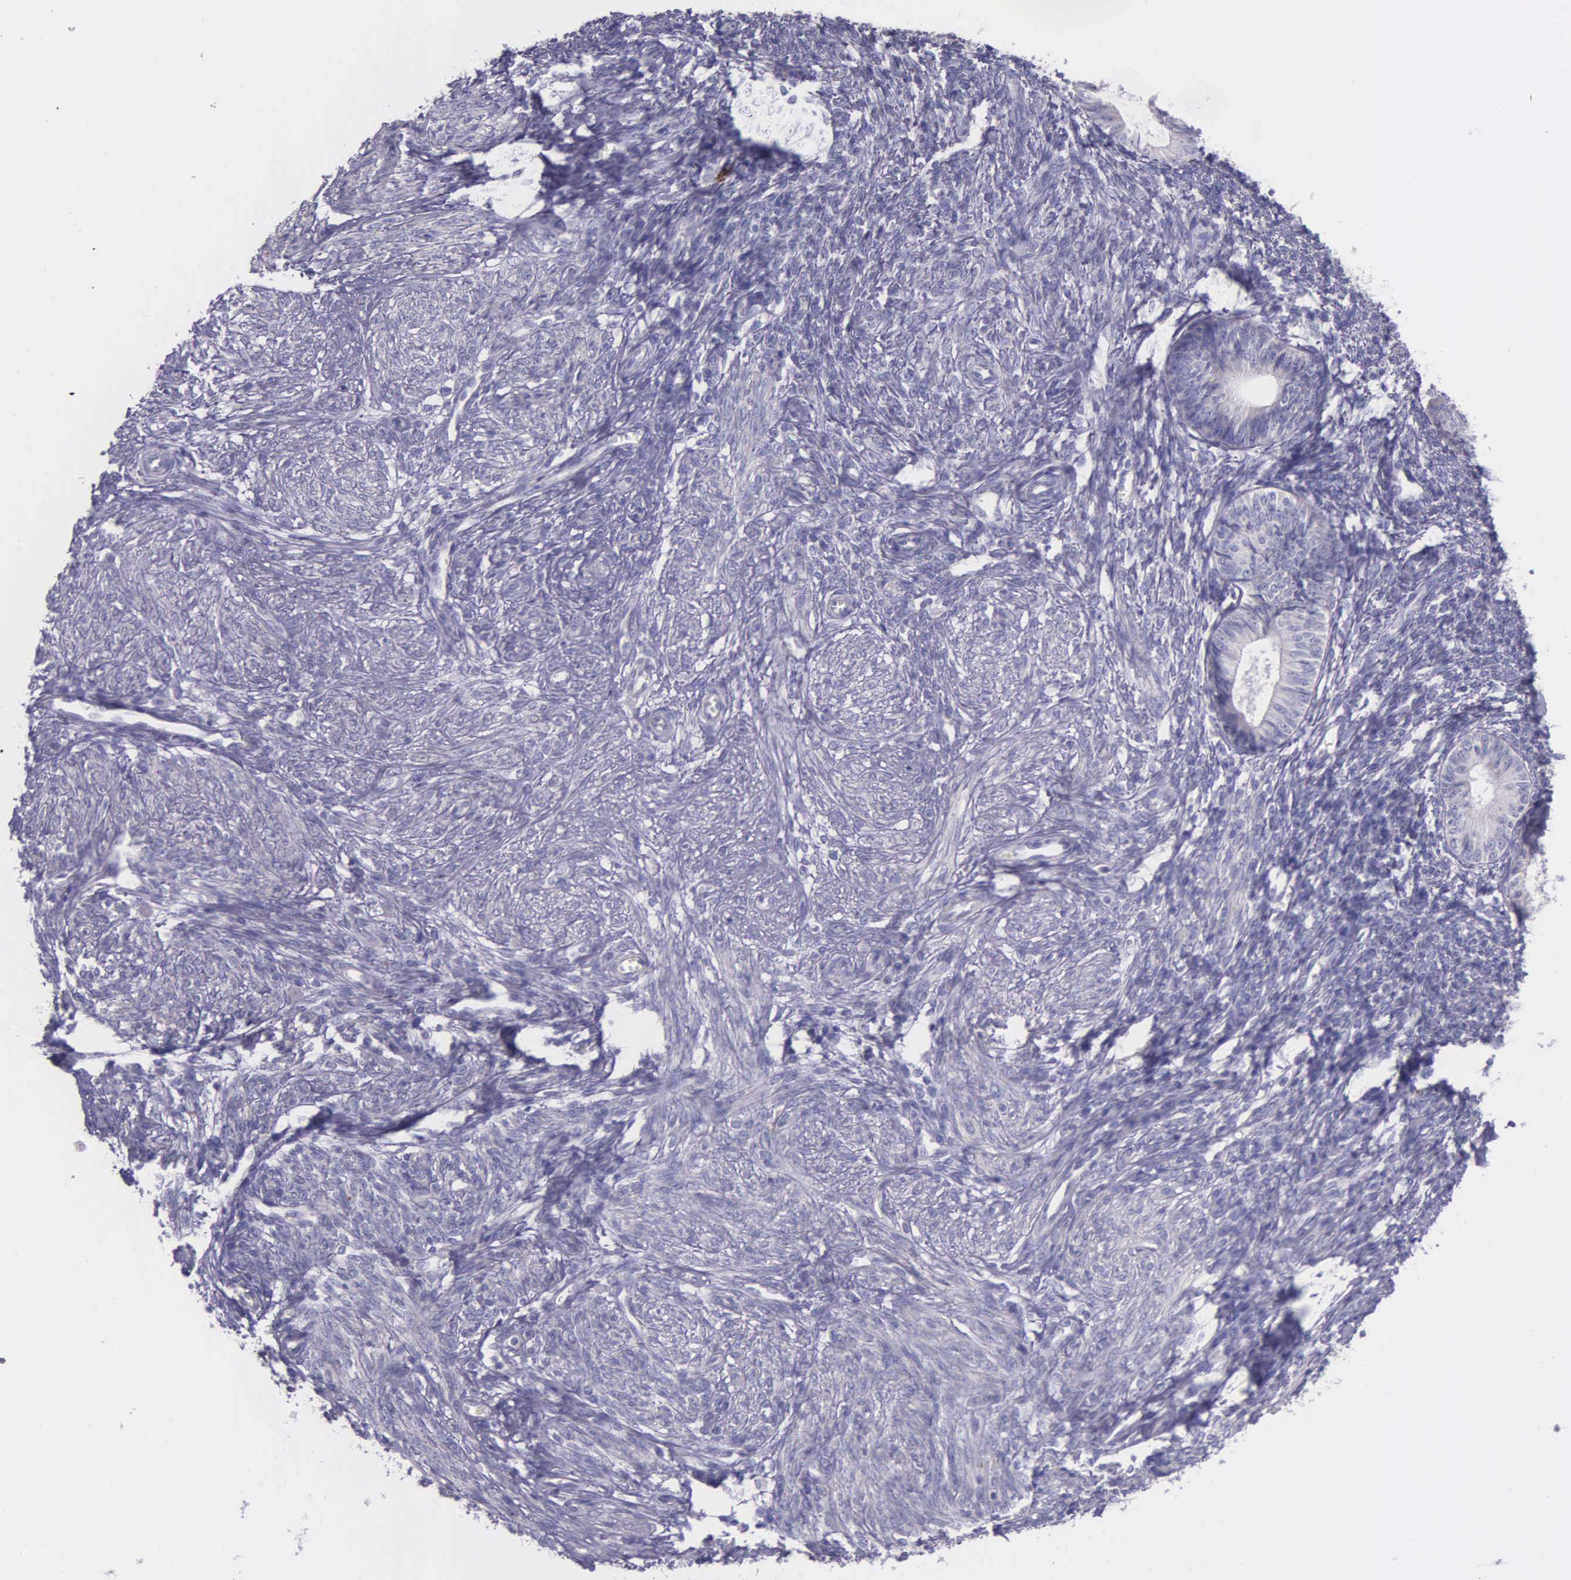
{"staining": {"intensity": "negative", "quantity": "none", "location": "none"}, "tissue": "endometrium", "cell_type": "Cells in endometrial stroma", "image_type": "normal", "snomed": [{"axis": "morphology", "description": "Normal tissue, NOS"}, {"axis": "topography", "description": "Endometrium"}], "caption": "The image demonstrates no staining of cells in endometrial stroma in normal endometrium. (DAB (3,3'-diaminobenzidine) immunohistochemistry visualized using brightfield microscopy, high magnification).", "gene": "THSD7A", "patient": {"sex": "female", "age": 82}}